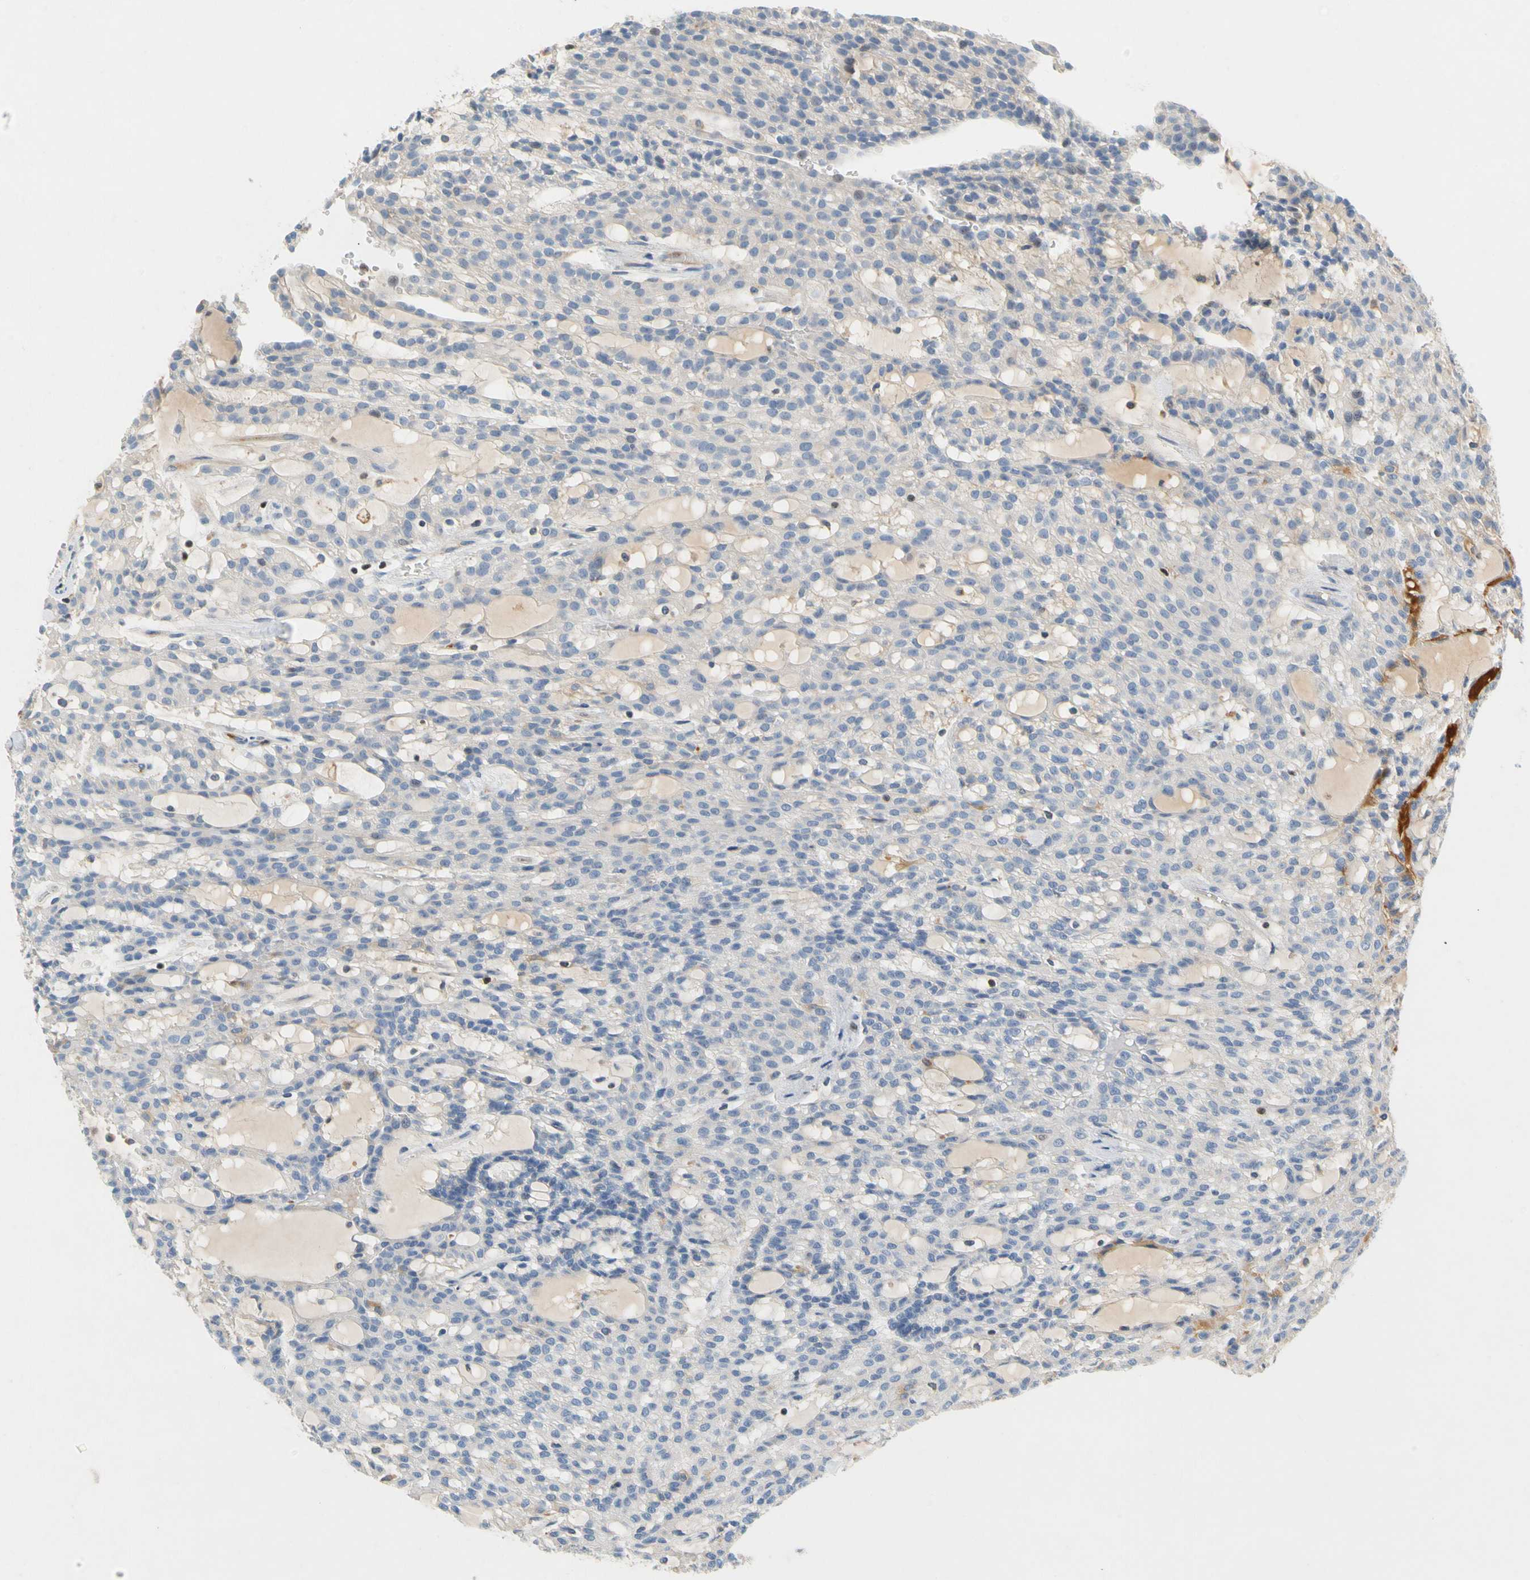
{"staining": {"intensity": "negative", "quantity": "none", "location": "none"}, "tissue": "renal cancer", "cell_type": "Tumor cells", "image_type": "cancer", "snomed": [{"axis": "morphology", "description": "Adenocarcinoma, NOS"}, {"axis": "topography", "description": "Kidney"}], "caption": "DAB immunohistochemical staining of renal cancer (adenocarcinoma) shows no significant staining in tumor cells.", "gene": "SP140", "patient": {"sex": "male", "age": 63}}